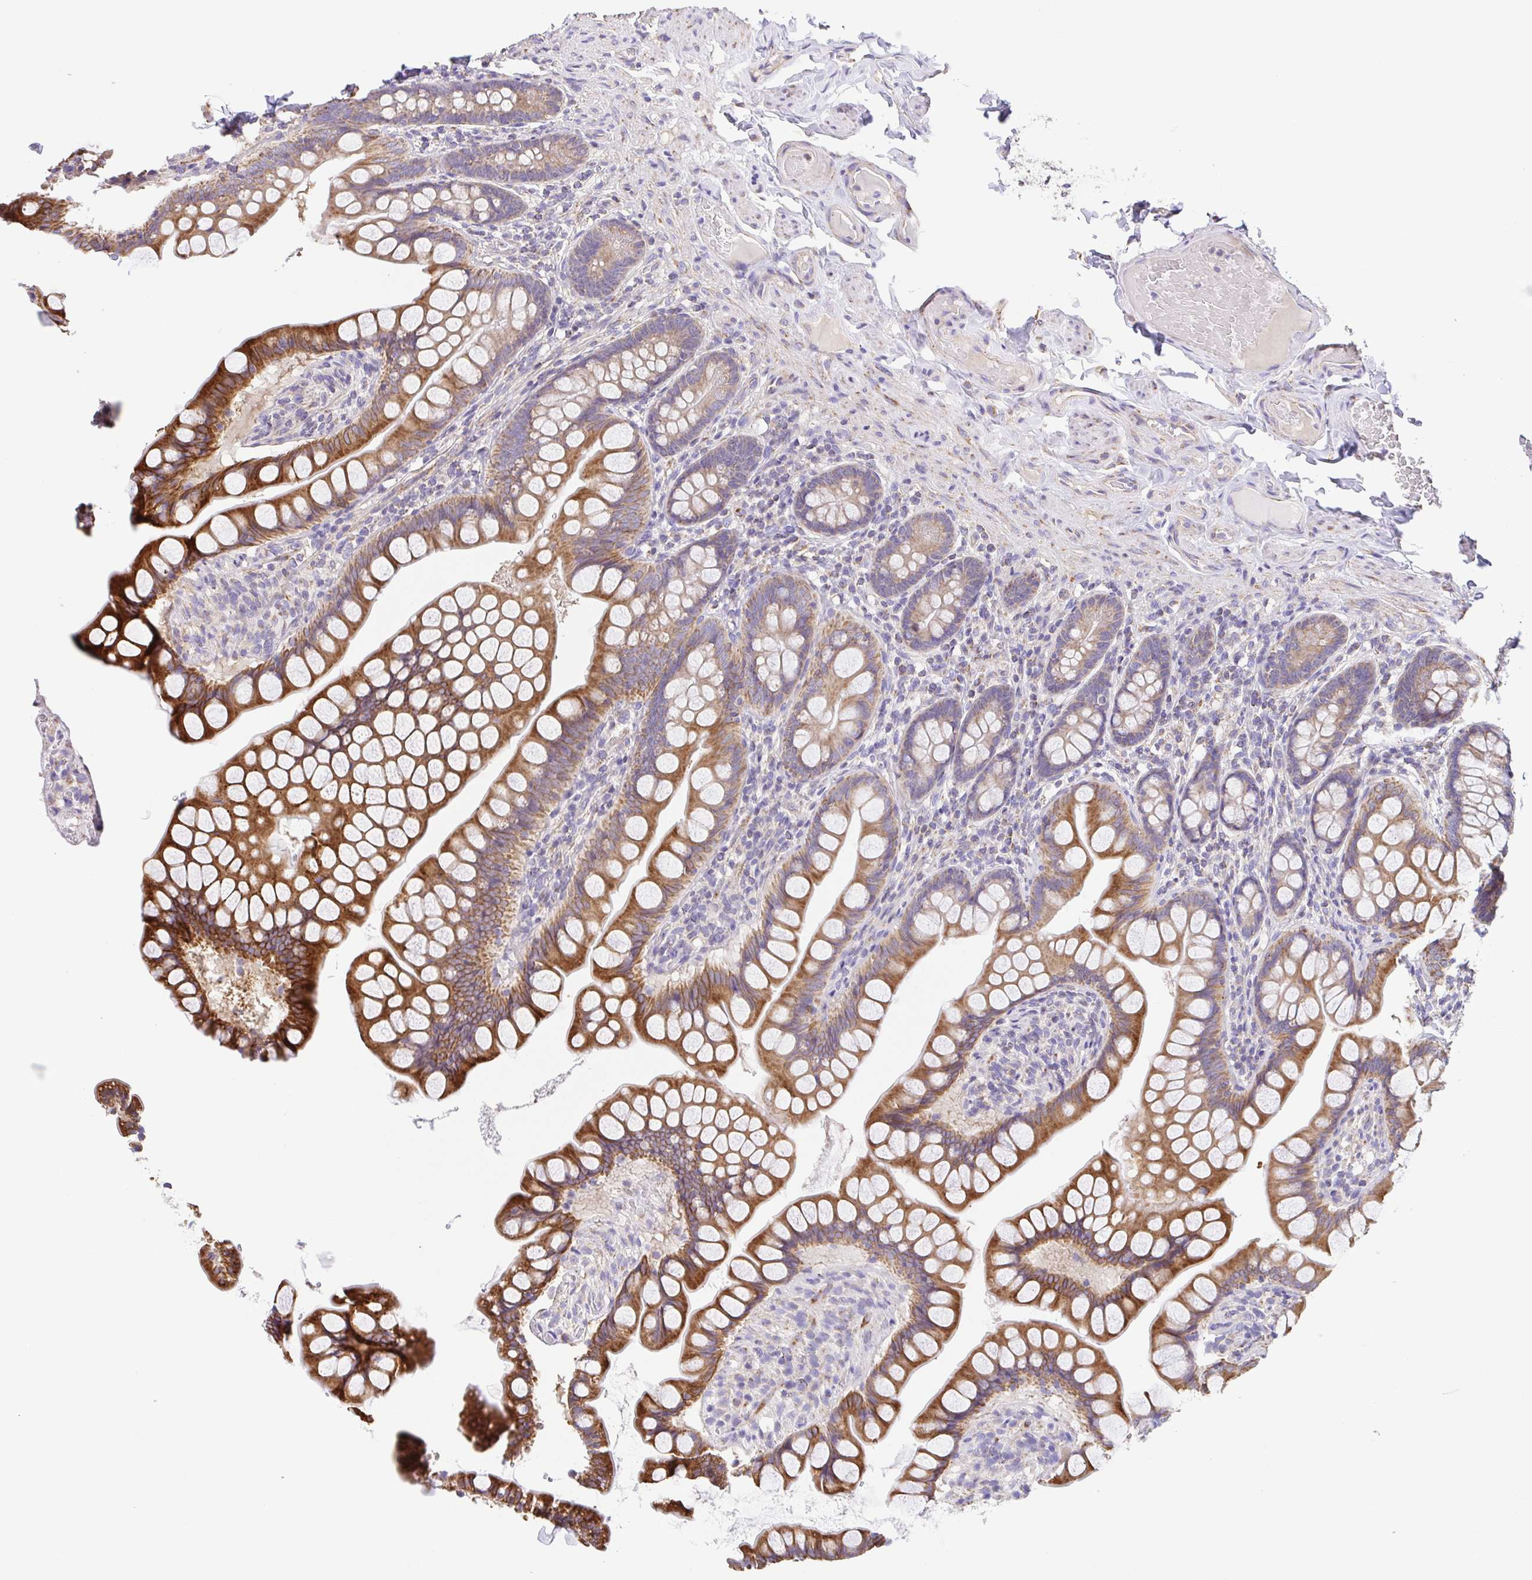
{"staining": {"intensity": "strong", "quantity": ">75%", "location": "cytoplasmic/membranous"}, "tissue": "small intestine", "cell_type": "Glandular cells", "image_type": "normal", "snomed": [{"axis": "morphology", "description": "Normal tissue, NOS"}, {"axis": "topography", "description": "Small intestine"}], "caption": "Immunohistochemistry (IHC) micrograph of normal human small intestine stained for a protein (brown), which demonstrates high levels of strong cytoplasmic/membranous expression in about >75% of glandular cells.", "gene": "GINM1", "patient": {"sex": "male", "age": 70}}